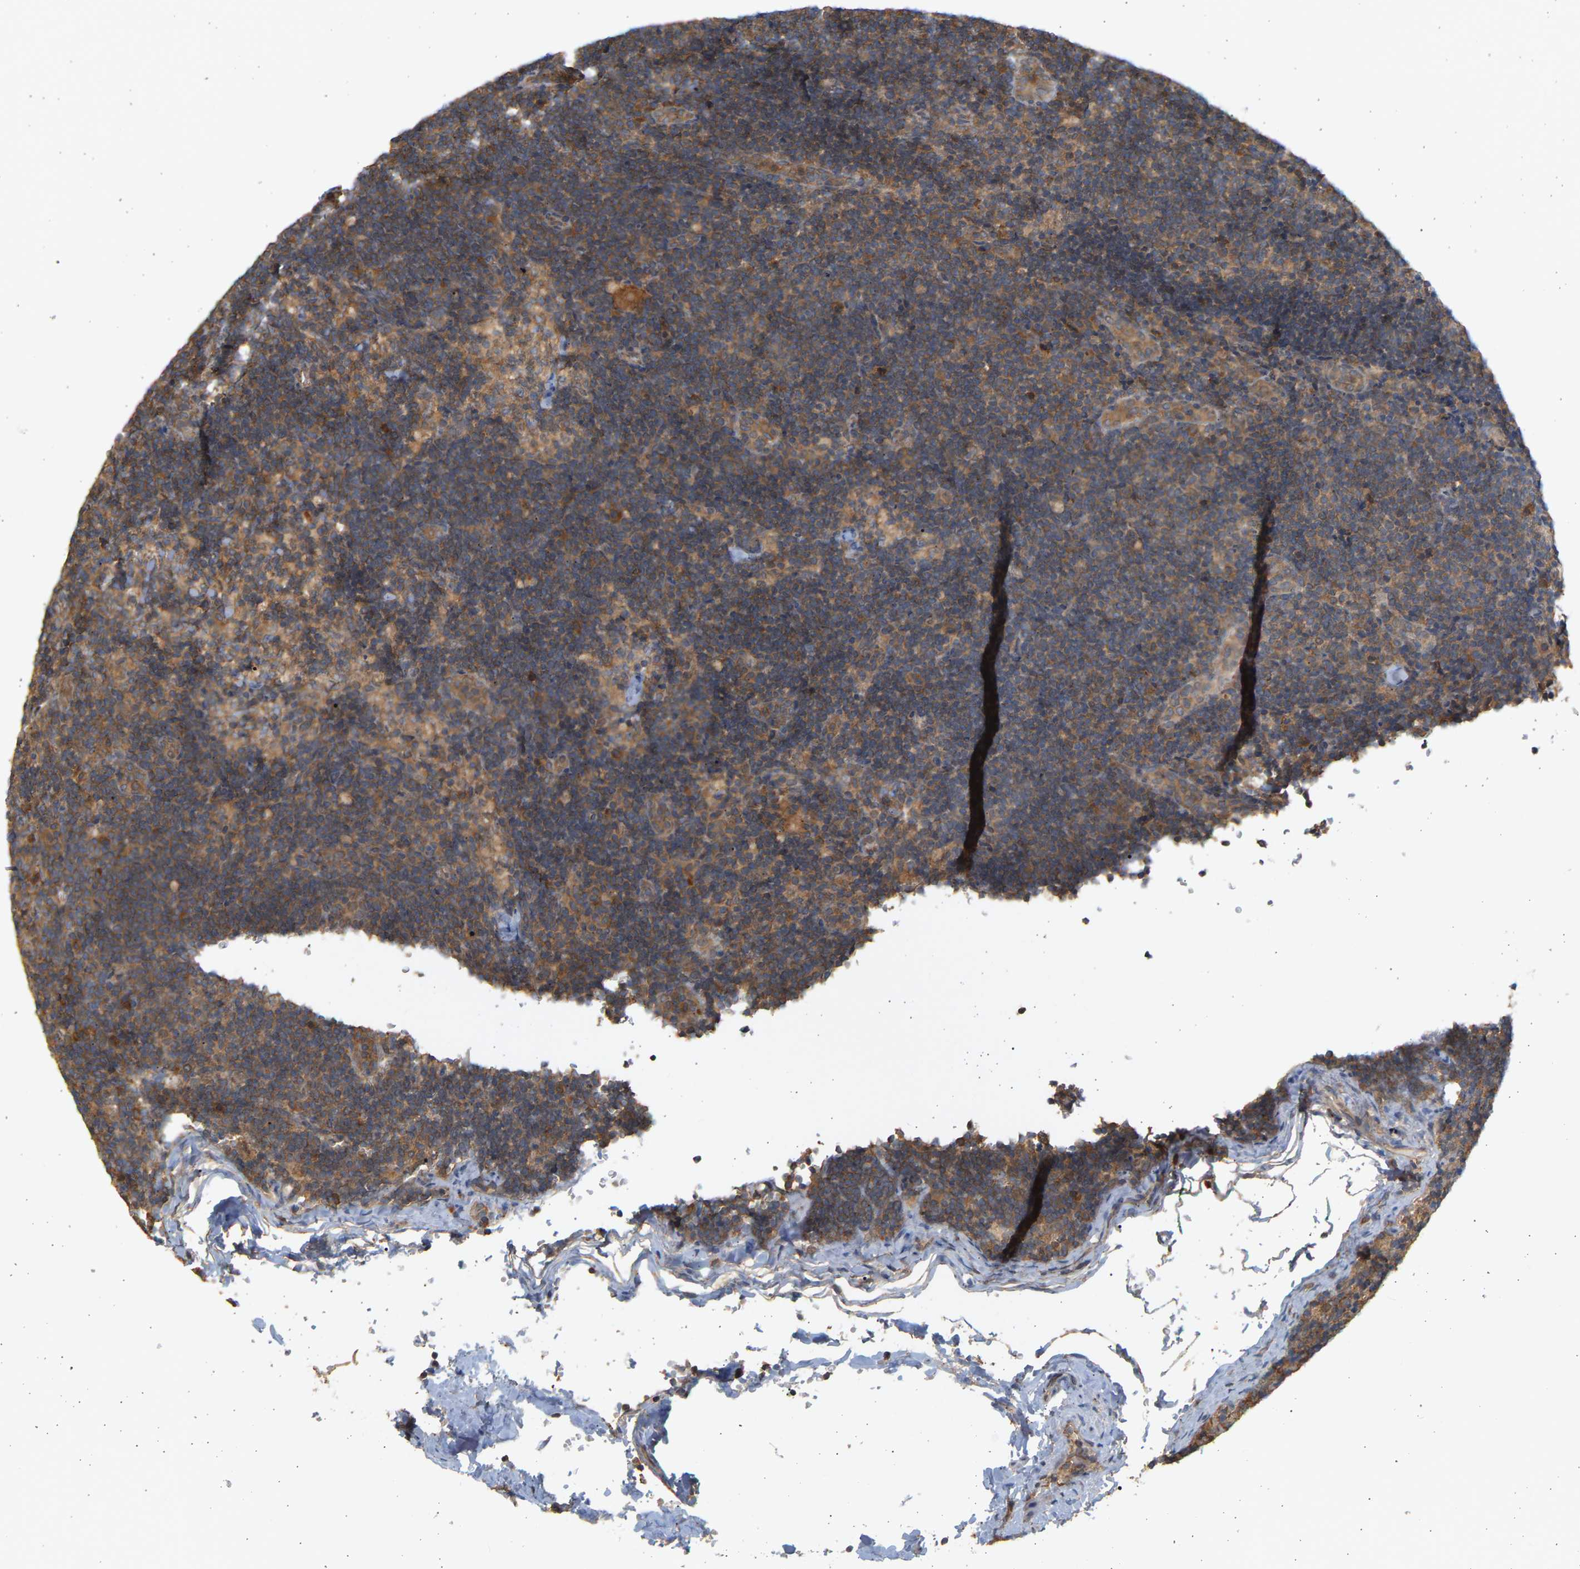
{"staining": {"intensity": "moderate", "quantity": ">75%", "location": "cytoplasmic/membranous"}, "tissue": "lymph node", "cell_type": "Non-germinal center cells", "image_type": "normal", "snomed": [{"axis": "morphology", "description": "Normal tissue, NOS"}, {"axis": "topography", "description": "Lymph node"}], "caption": "Protein expression analysis of benign human lymph node reveals moderate cytoplasmic/membranous positivity in about >75% of non-germinal center cells. The protein is shown in brown color, while the nuclei are stained blue.", "gene": "B4GALT6", "patient": {"sex": "female", "age": 14}}